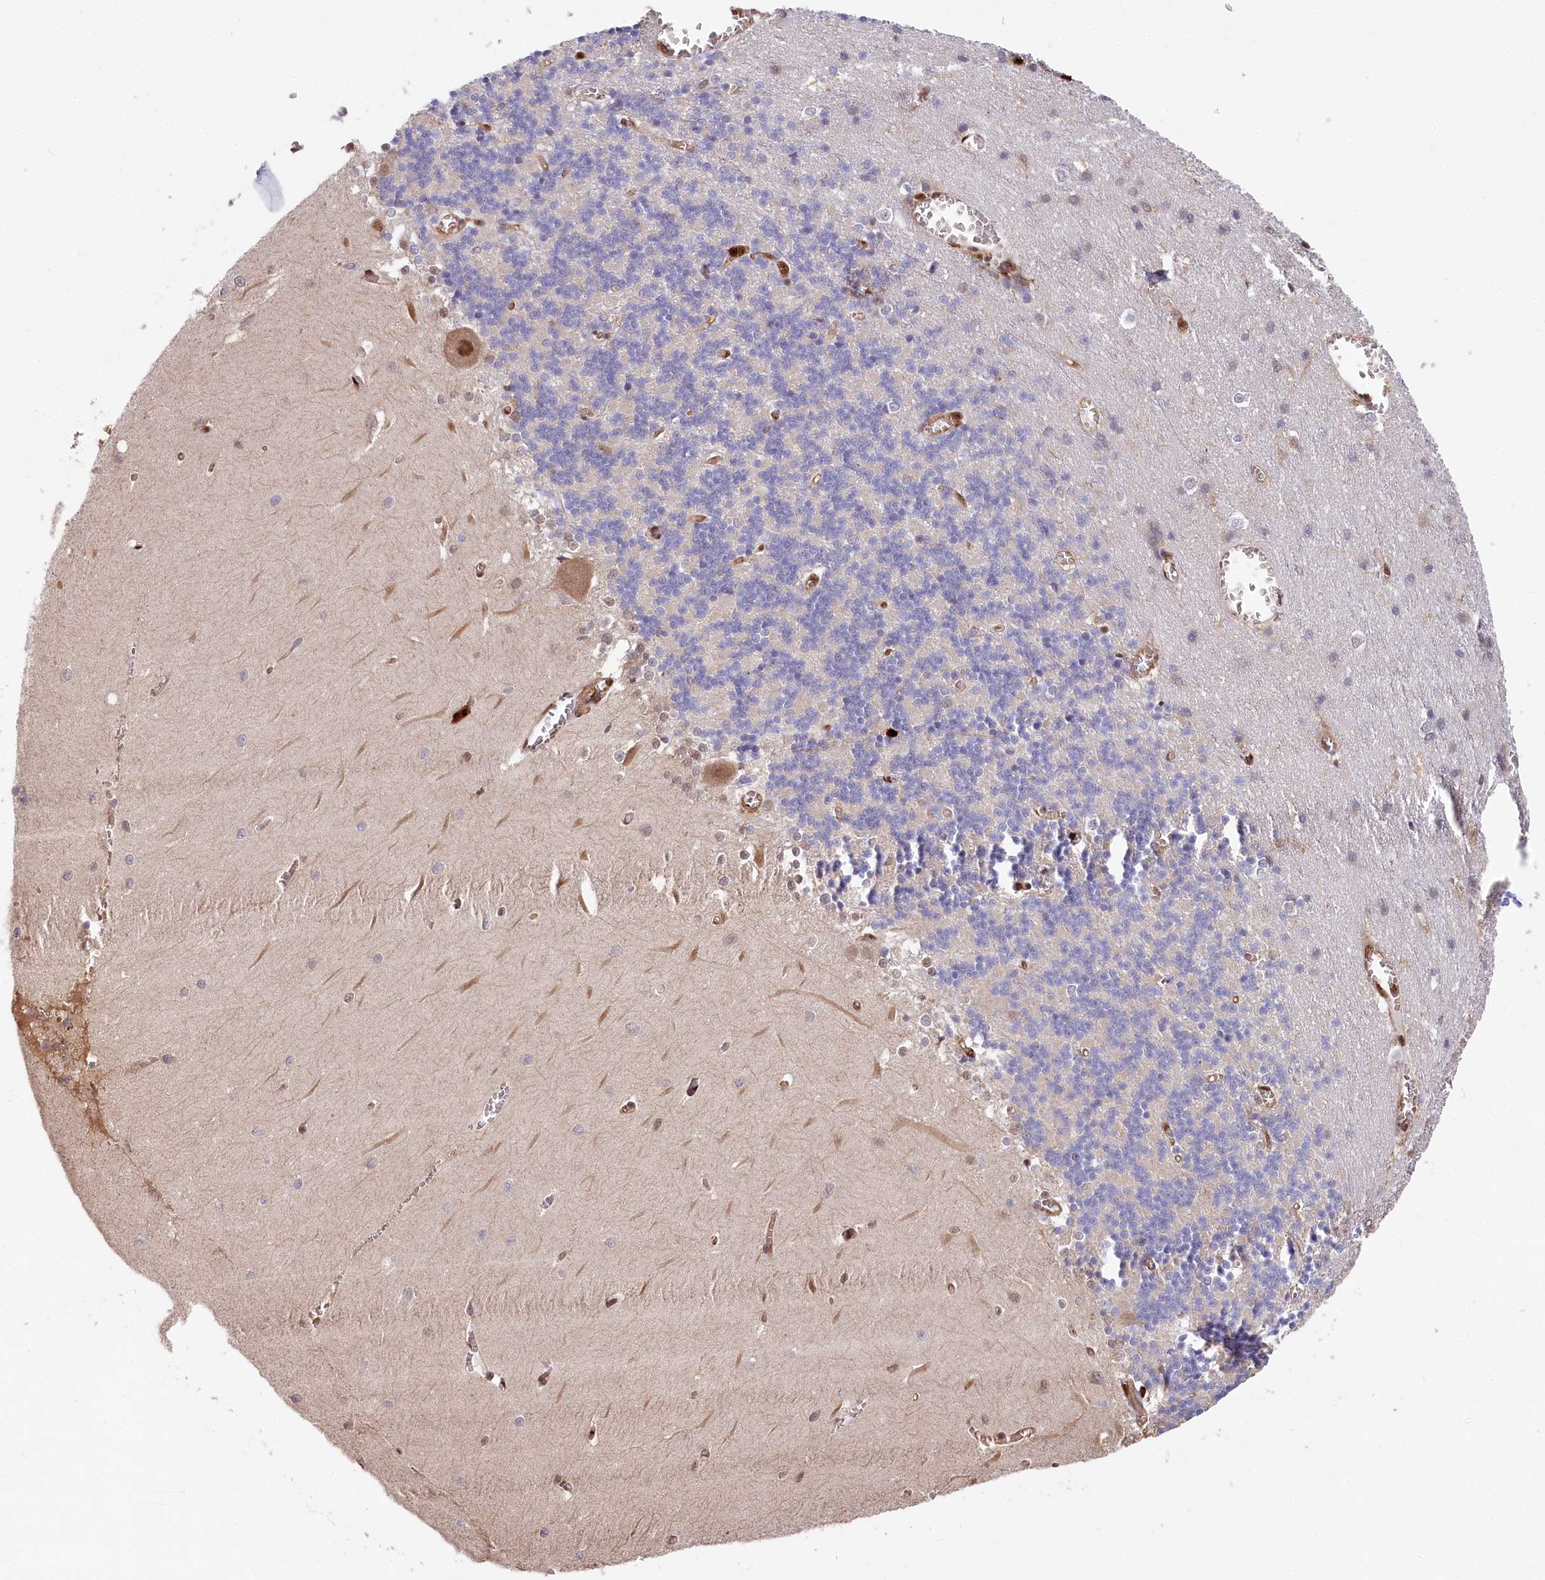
{"staining": {"intensity": "negative", "quantity": "none", "location": "none"}, "tissue": "cerebellum", "cell_type": "Cells in granular layer", "image_type": "normal", "snomed": [{"axis": "morphology", "description": "Normal tissue, NOS"}, {"axis": "topography", "description": "Cerebellum"}], "caption": "An immunohistochemistry (IHC) micrograph of unremarkable cerebellum is shown. There is no staining in cells in granular layer of cerebellum. (DAB immunohistochemistry, high magnification).", "gene": "LSG1", "patient": {"sex": "male", "age": 37}}